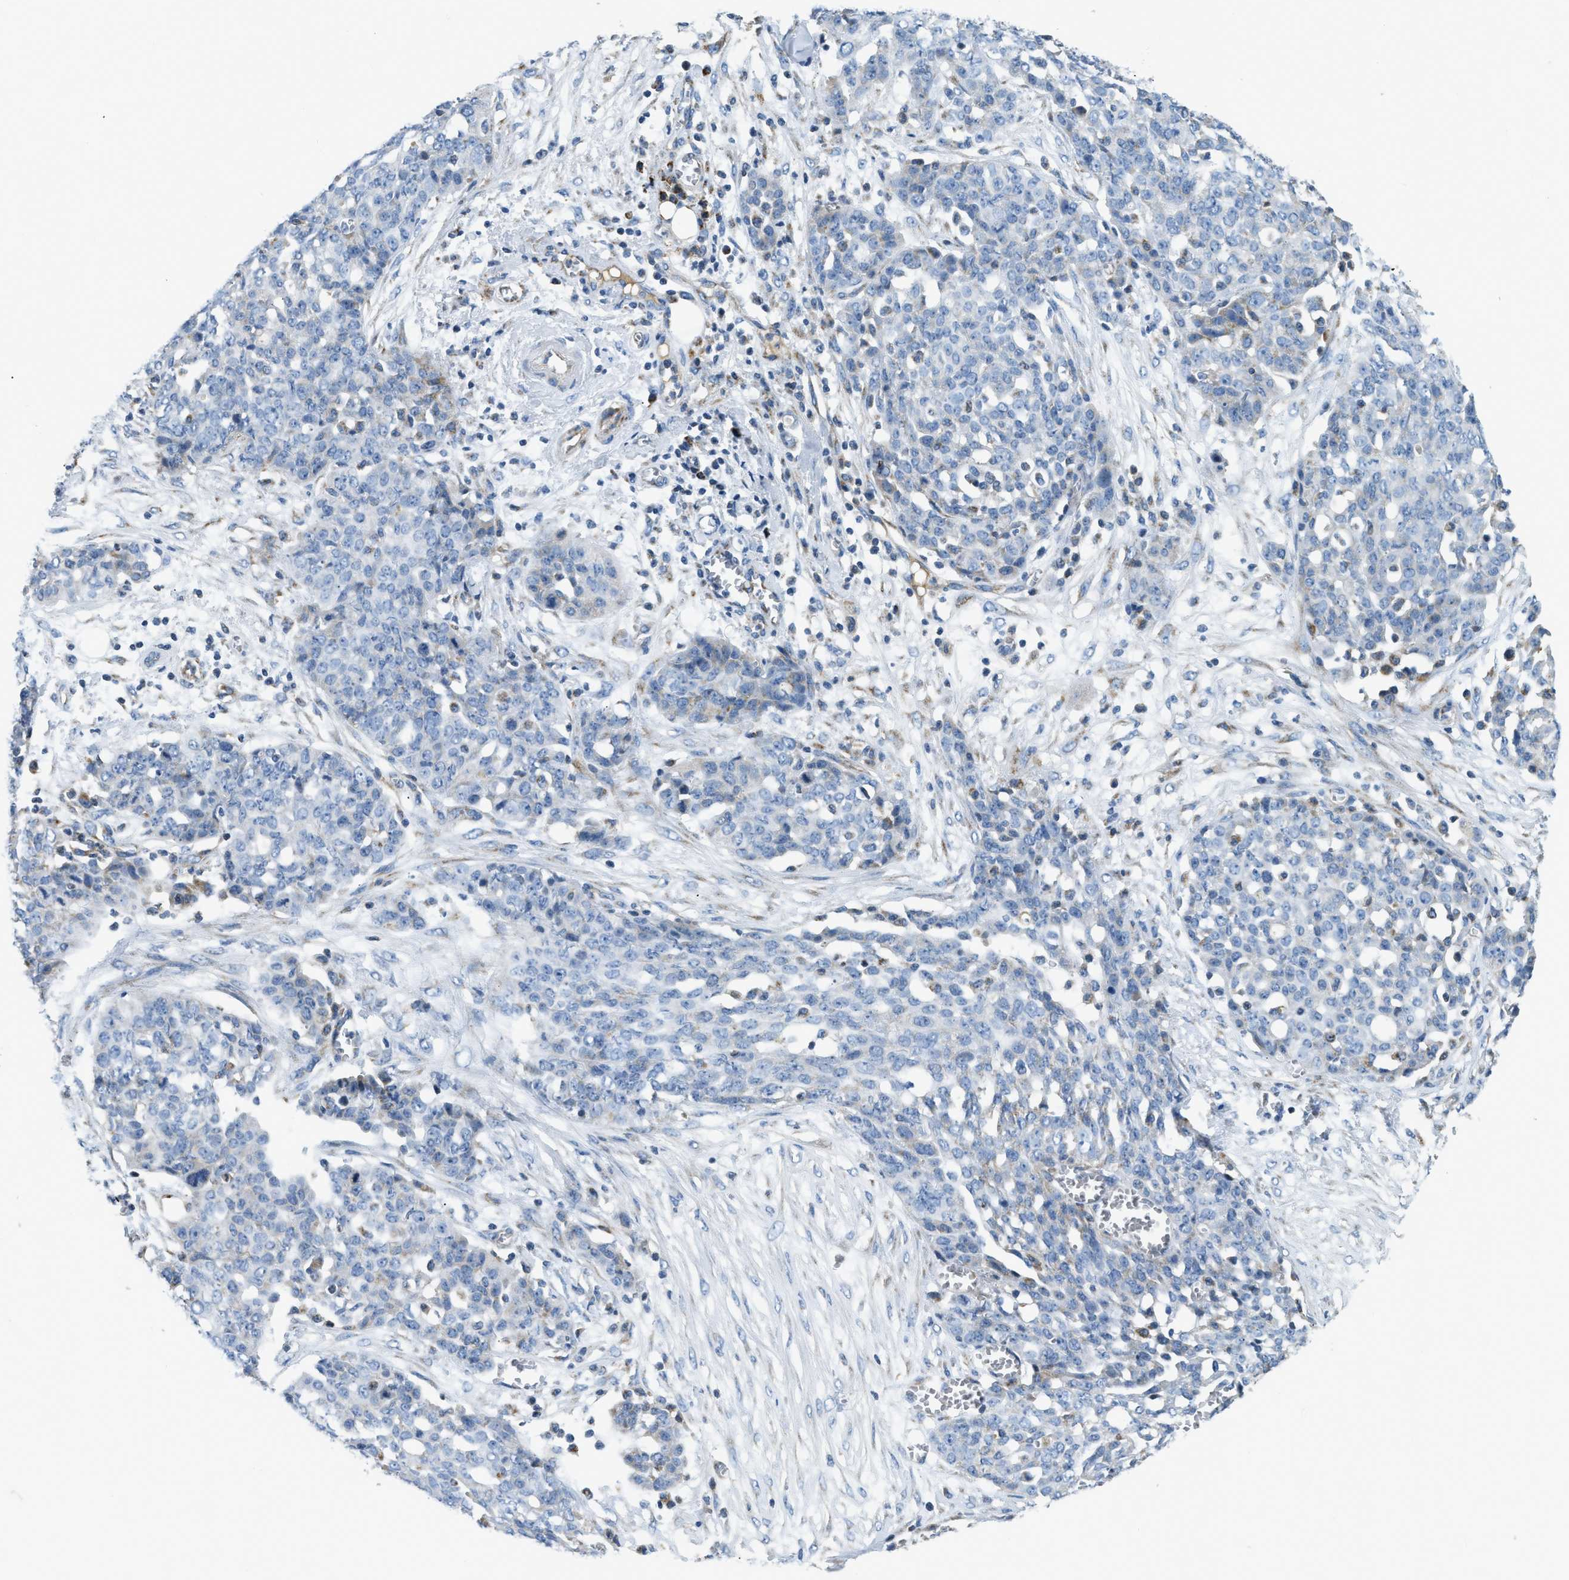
{"staining": {"intensity": "negative", "quantity": "none", "location": "none"}, "tissue": "ovarian cancer", "cell_type": "Tumor cells", "image_type": "cancer", "snomed": [{"axis": "morphology", "description": "Cystadenocarcinoma, serous, NOS"}, {"axis": "topography", "description": "Soft tissue"}, {"axis": "topography", "description": "Ovary"}], "caption": "Ovarian cancer stained for a protein using IHC shows no staining tumor cells.", "gene": "ACADVL", "patient": {"sex": "female", "age": 57}}